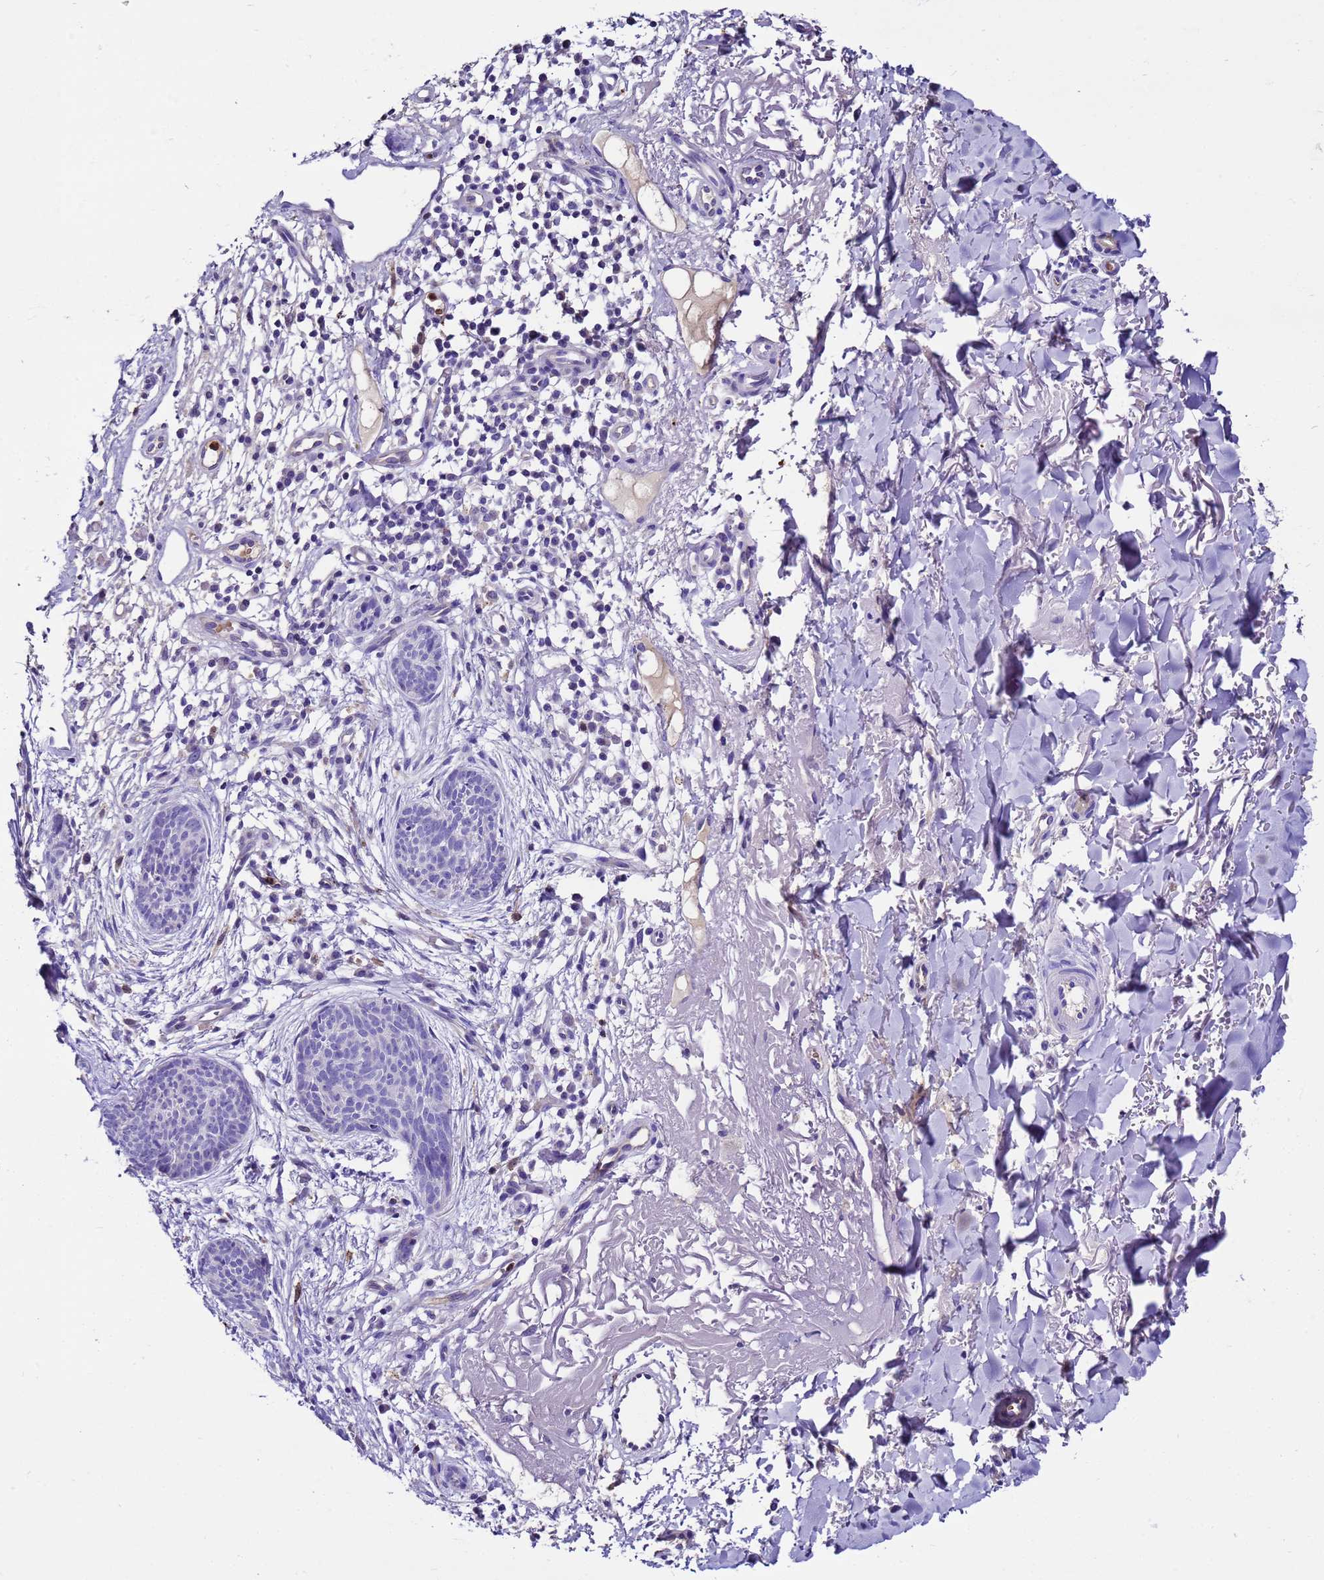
{"staining": {"intensity": "negative", "quantity": "none", "location": "none"}, "tissue": "skin cancer", "cell_type": "Tumor cells", "image_type": "cancer", "snomed": [{"axis": "morphology", "description": "Basal cell carcinoma"}, {"axis": "topography", "description": "Skin"}], "caption": "IHC histopathology image of human skin basal cell carcinoma stained for a protein (brown), which displays no expression in tumor cells.", "gene": "UGT2A1", "patient": {"sex": "male", "age": 84}}